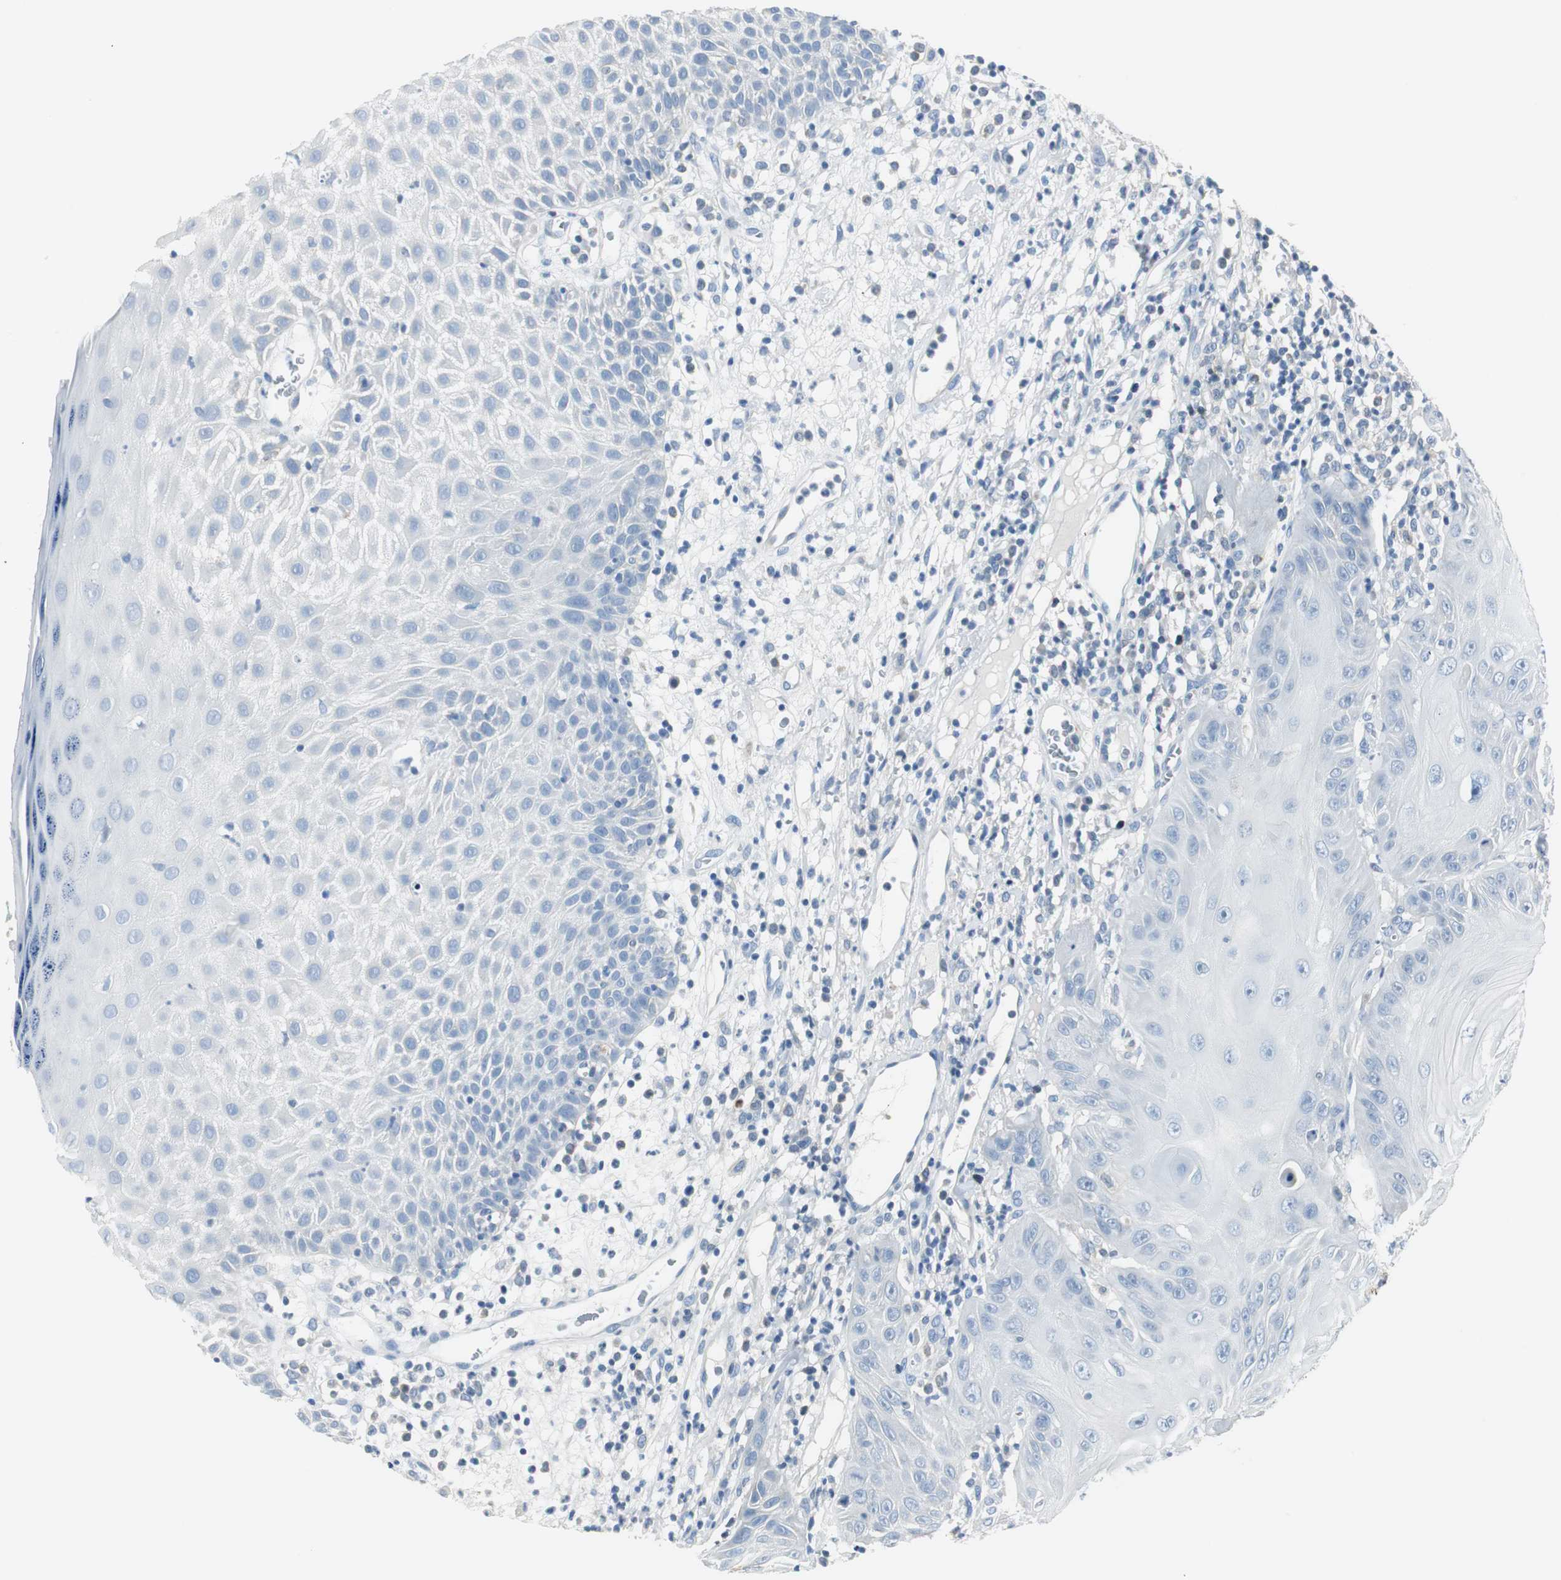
{"staining": {"intensity": "negative", "quantity": "none", "location": "none"}, "tissue": "skin cancer", "cell_type": "Tumor cells", "image_type": "cancer", "snomed": [{"axis": "morphology", "description": "Squamous cell carcinoma, NOS"}, {"axis": "topography", "description": "Skin"}], "caption": "A high-resolution micrograph shows immunohistochemistry (IHC) staining of skin squamous cell carcinoma, which exhibits no significant staining in tumor cells.", "gene": "FBP1", "patient": {"sex": "female", "age": 78}}